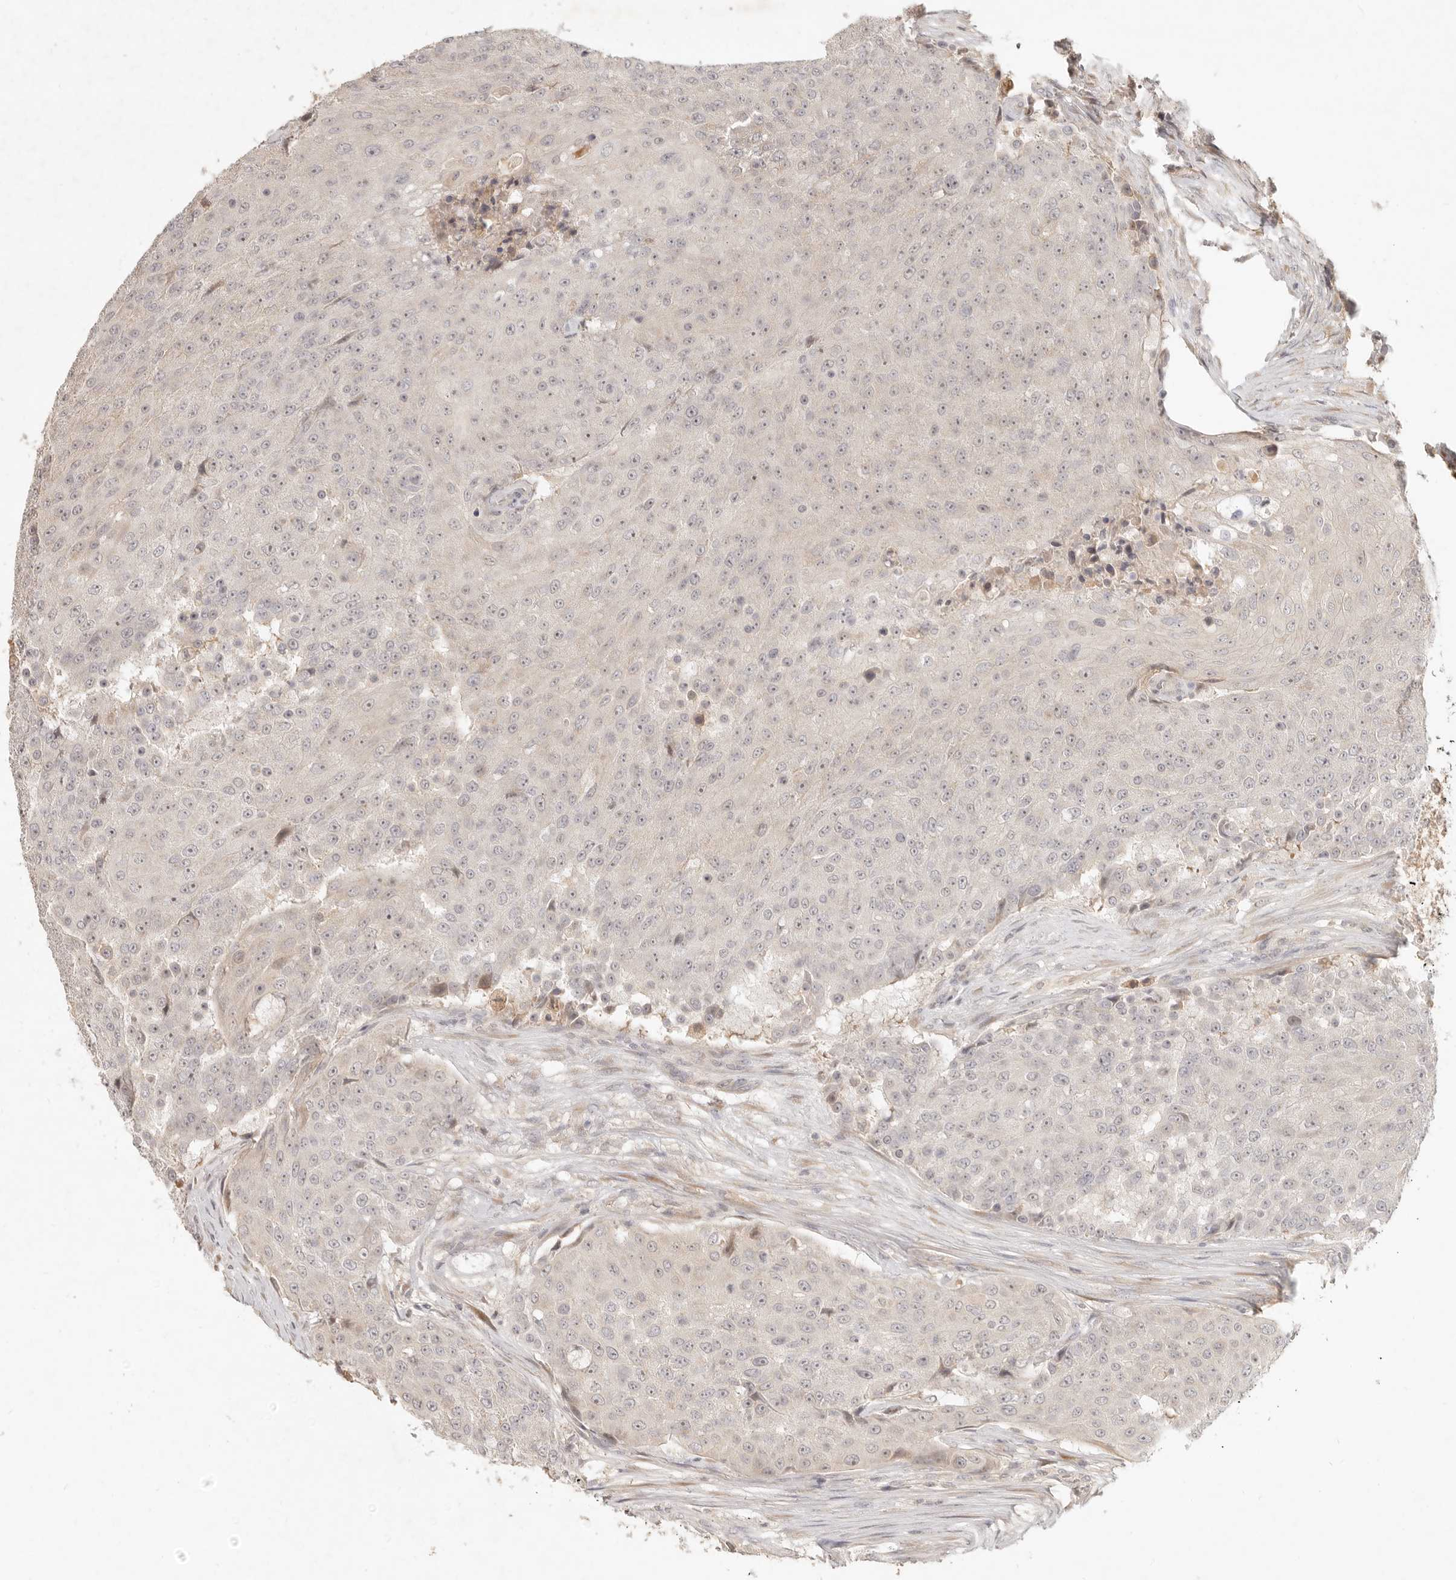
{"staining": {"intensity": "weak", "quantity": "<25%", "location": "cytoplasmic/membranous,nuclear"}, "tissue": "urothelial cancer", "cell_type": "Tumor cells", "image_type": "cancer", "snomed": [{"axis": "morphology", "description": "Urothelial carcinoma, High grade"}, {"axis": "topography", "description": "Urinary bladder"}], "caption": "Human urothelial cancer stained for a protein using immunohistochemistry (IHC) displays no expression in tumor cells.", "gene": "UBXN11", "patient": {"sex": "female", "age": 63}}